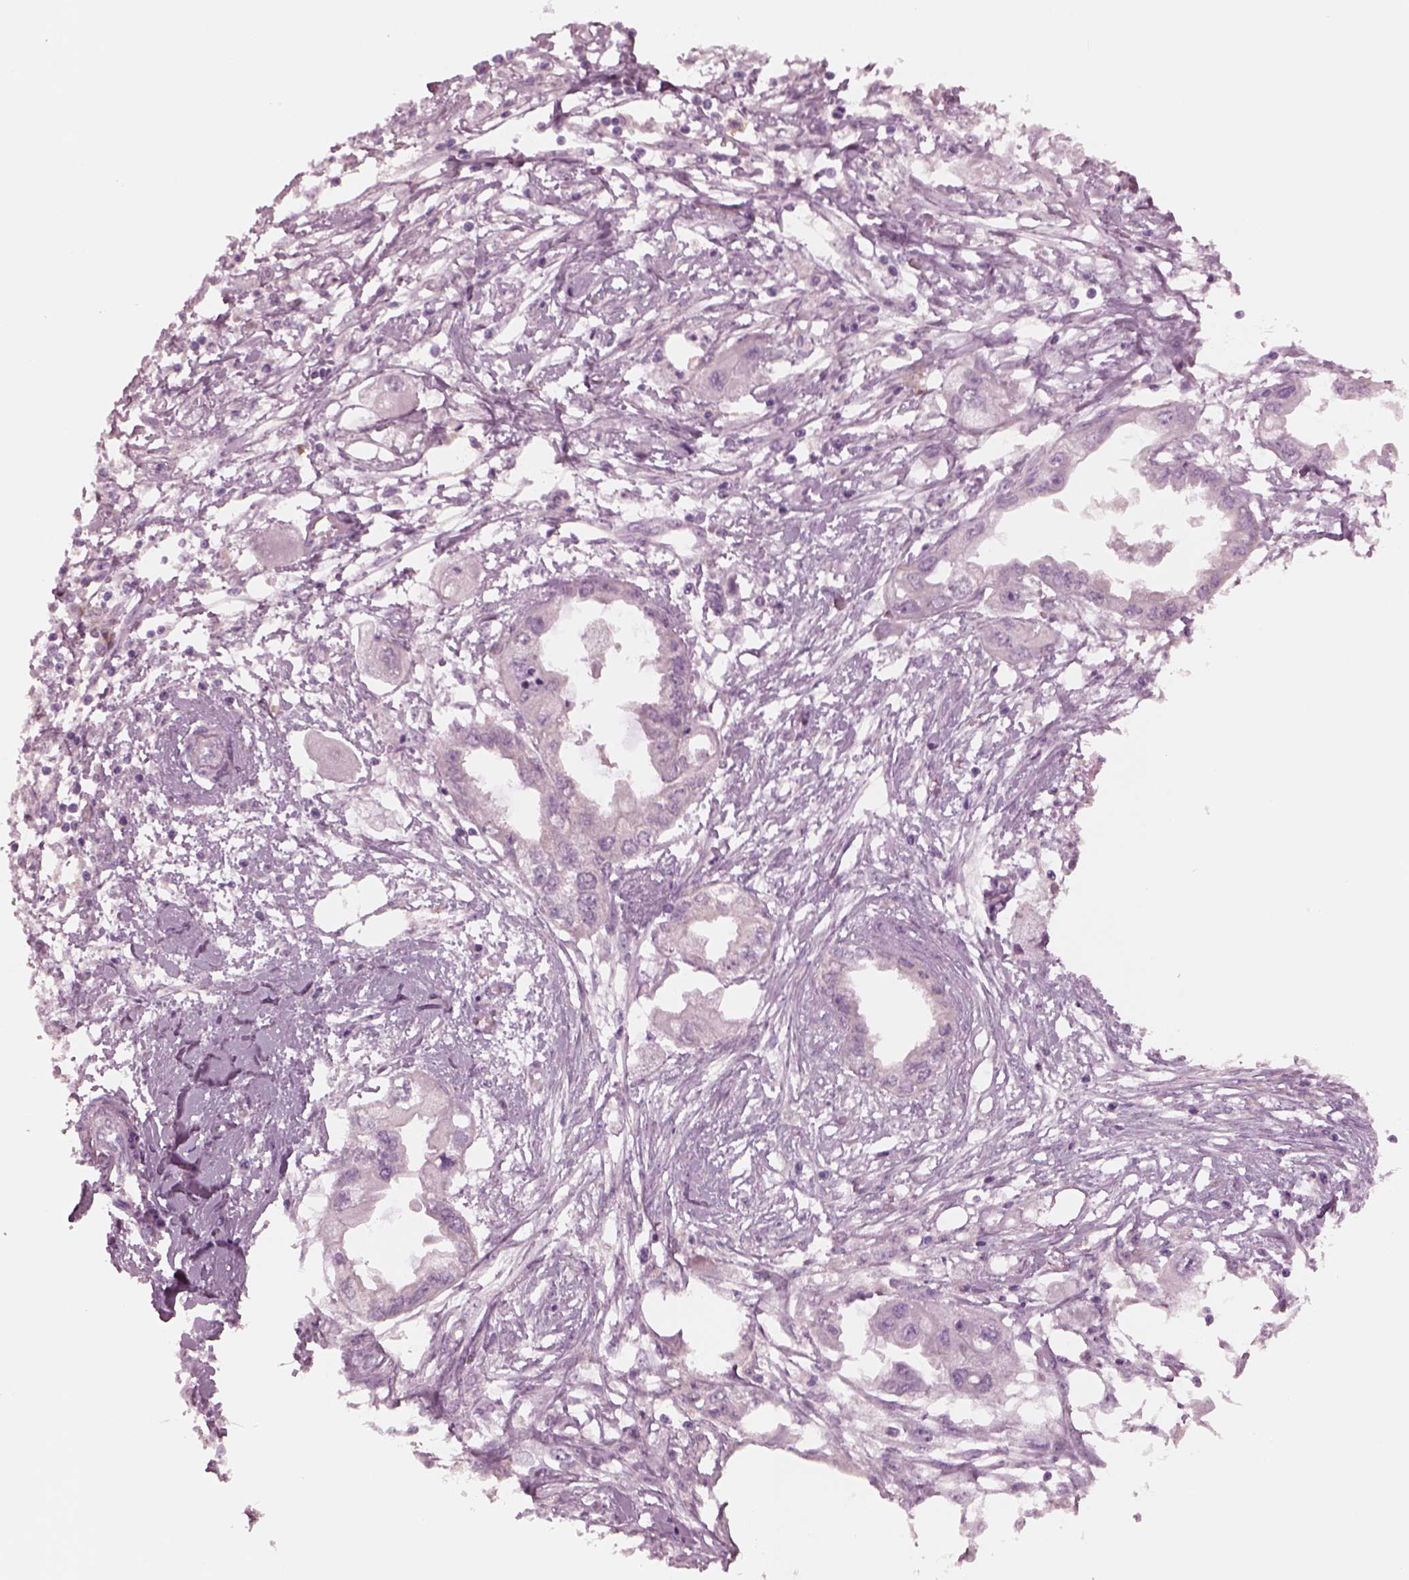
{"staining": {"intensity": "negative", "quantity": "none", "location": "none"}, "tissue": "endometrial cancer", "cell_type": "Tumor cells", "image_type": "cancer", "snomed": [{"axis": "morphology", "description": "Adenocarcinoma, NOS"}, {"axis": "morphology", "description": "Adenocarcinoma, metastatic, NOS"}, {"axis": "topography", "description": "Adipose tissue"}, {"axis": "topography", "description": "Endometrium"}], "caption": "Tumor cells show no significant protein positivity in endometrial cancer (adenocarcinoma). (DAB IHC with hematoxylin counter stain).", "gene": "SHTN1", "patient": {"sex": "female", "age": 67}}